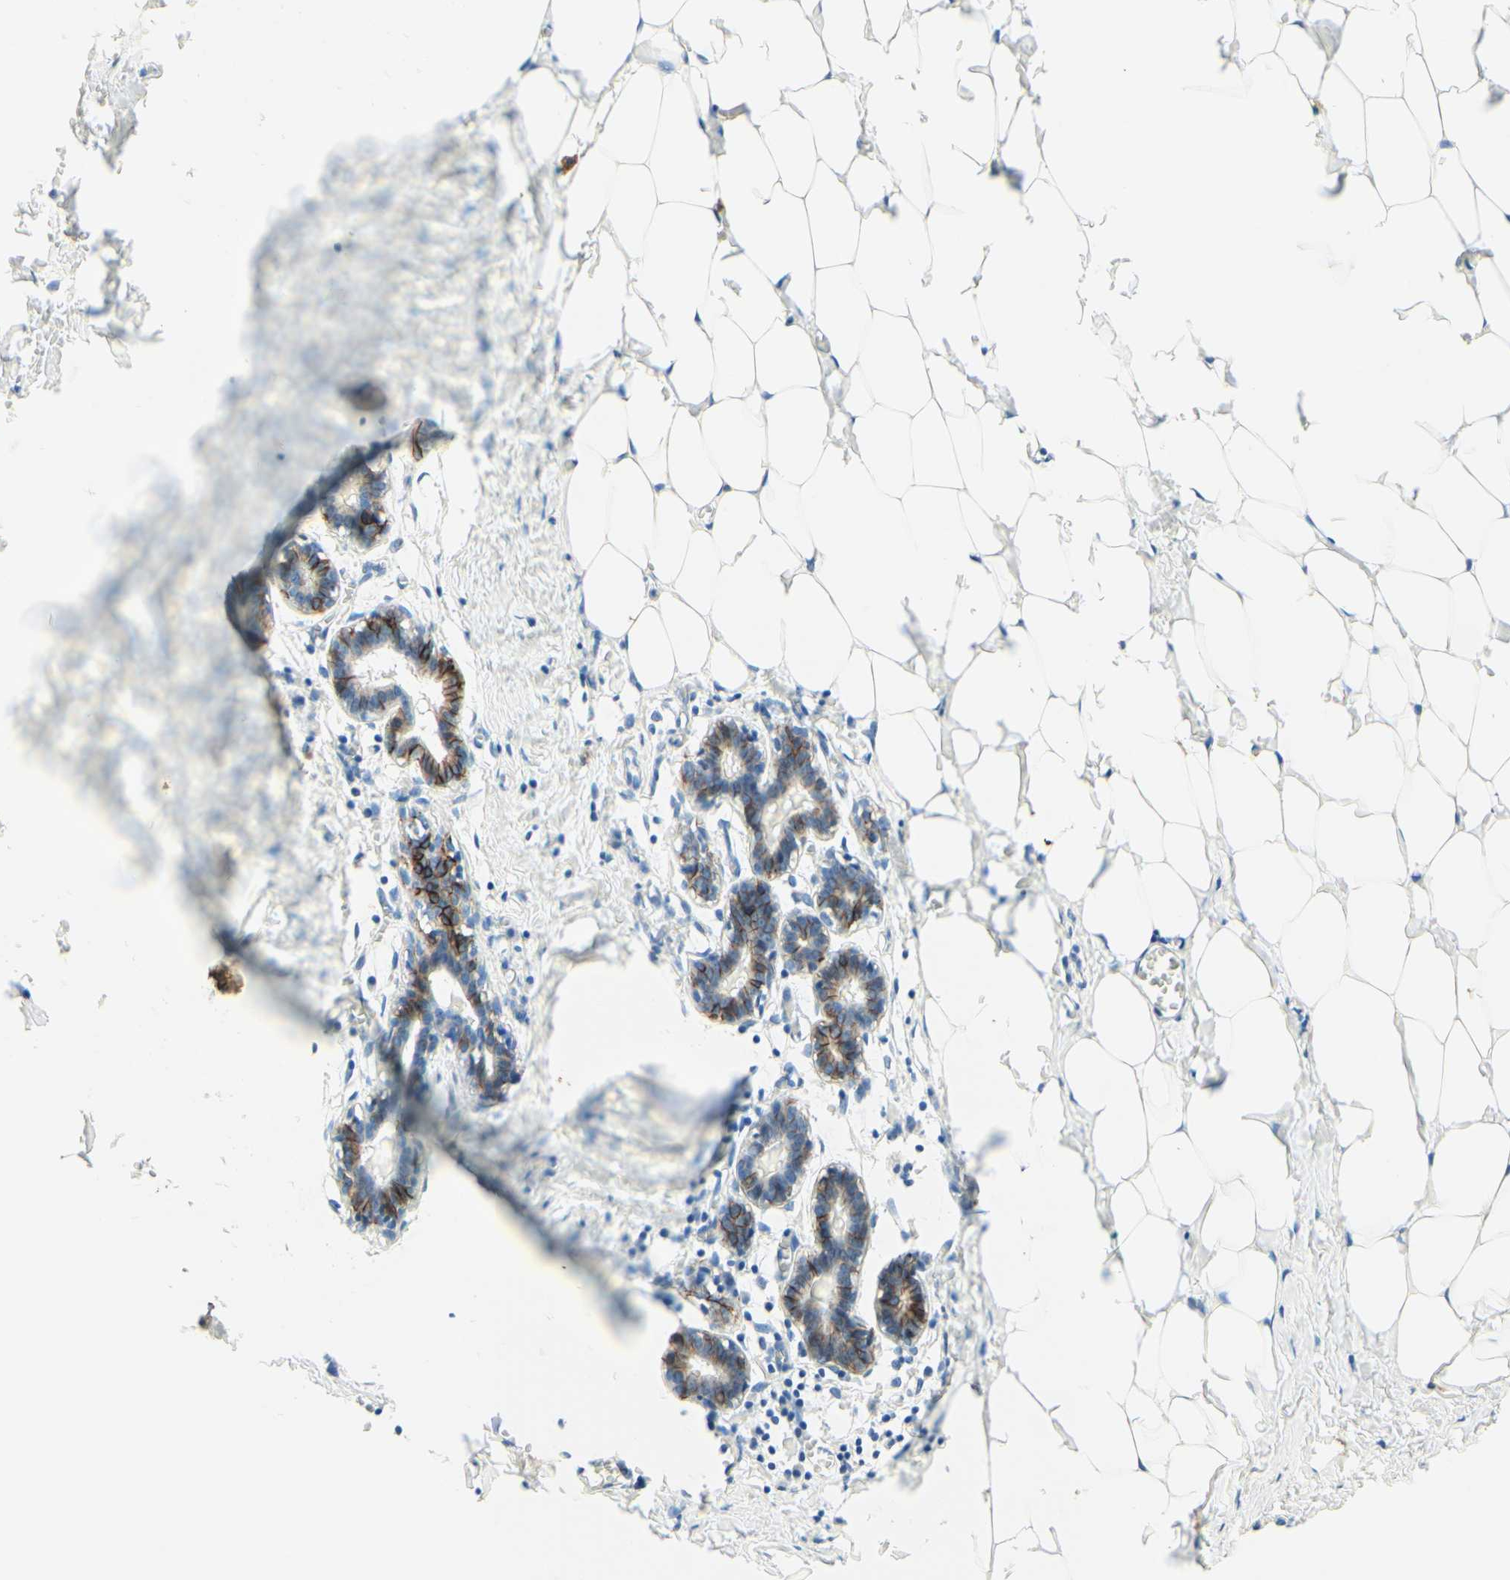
{"staining": {"intensity": "negative", "quantity": "none", "location": "none"}, "tissue": "breast", "cell_type": "Adipocytes", "image_type": "normal", "snomed": [{"axis": "morphology", "description": "Normal tissue, NOS"}, {"axis": "topography", "description": "Breast"}], "caption": "DAB (3,3'-diaminobenzidine) immunohistochemical staining of unremarkable human breast displays no significant positivity in adipocytes.", "gene": "ALCAM", "patient": {"sex": "female", "age": 27}}